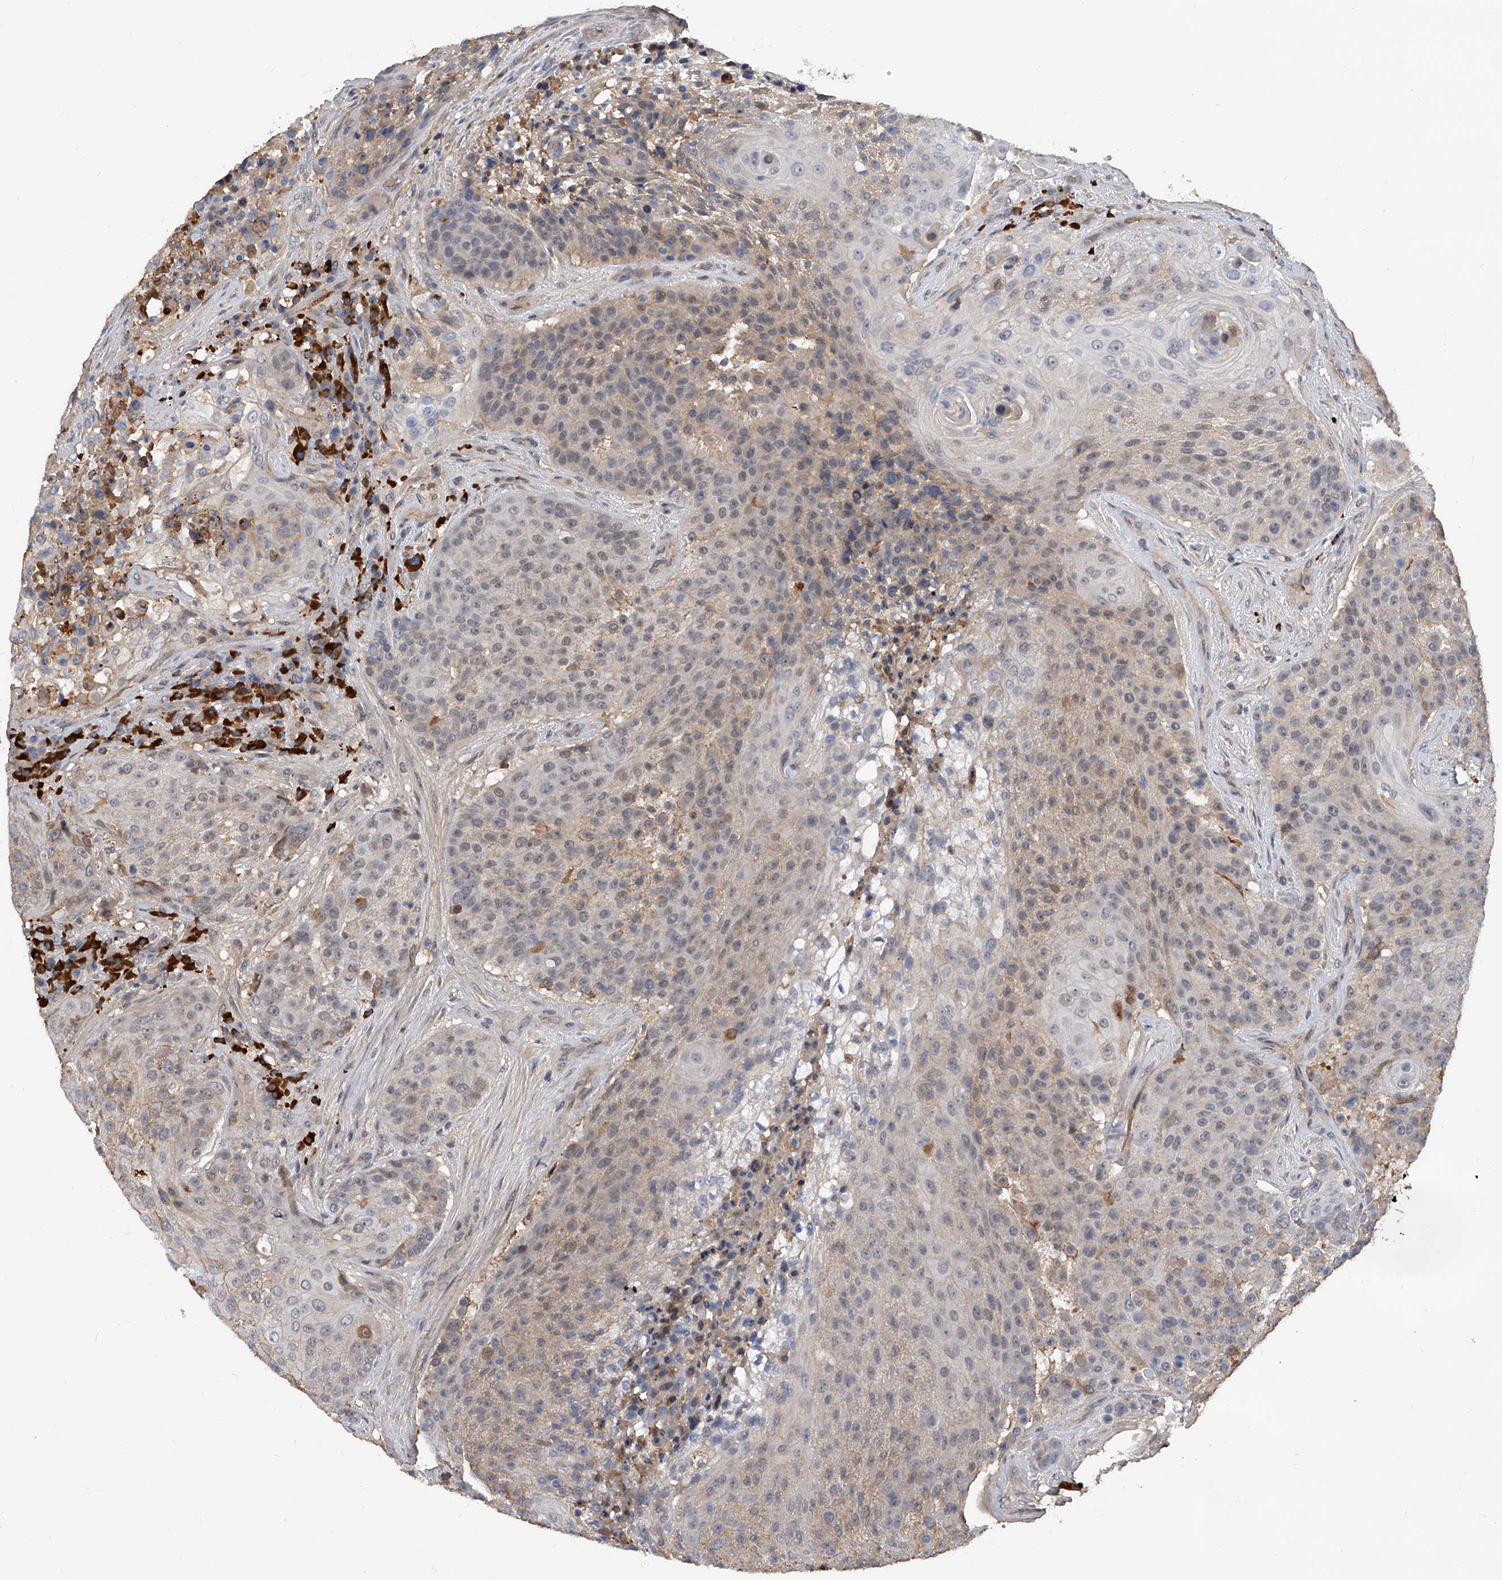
{"staining": {"intensity": "weak", "quantity": "25%-75%", "location": "cytoplasmic/membranous"}, "tissue": "urothelial cancer", "cell_type": "Tumor cells", "image_type": "cancer", "snomed": [{"axis": "morphology", "description": "Urothelial carcinoma, High grade"}, {"axis": "topography", "description": "Urinary bladder"}], "caption": "The immunohistochemical stain labels weak cytoplasmic/membranous staining in tumor cells of high-grade urothelial carcinoma tissue. (Stains: DAB in brown, nuclei in blue, Microscopy: brightfield microscopy at high magnification).", "gene": "ZNF25", "patient": {"sex": "female", "age": 63}}